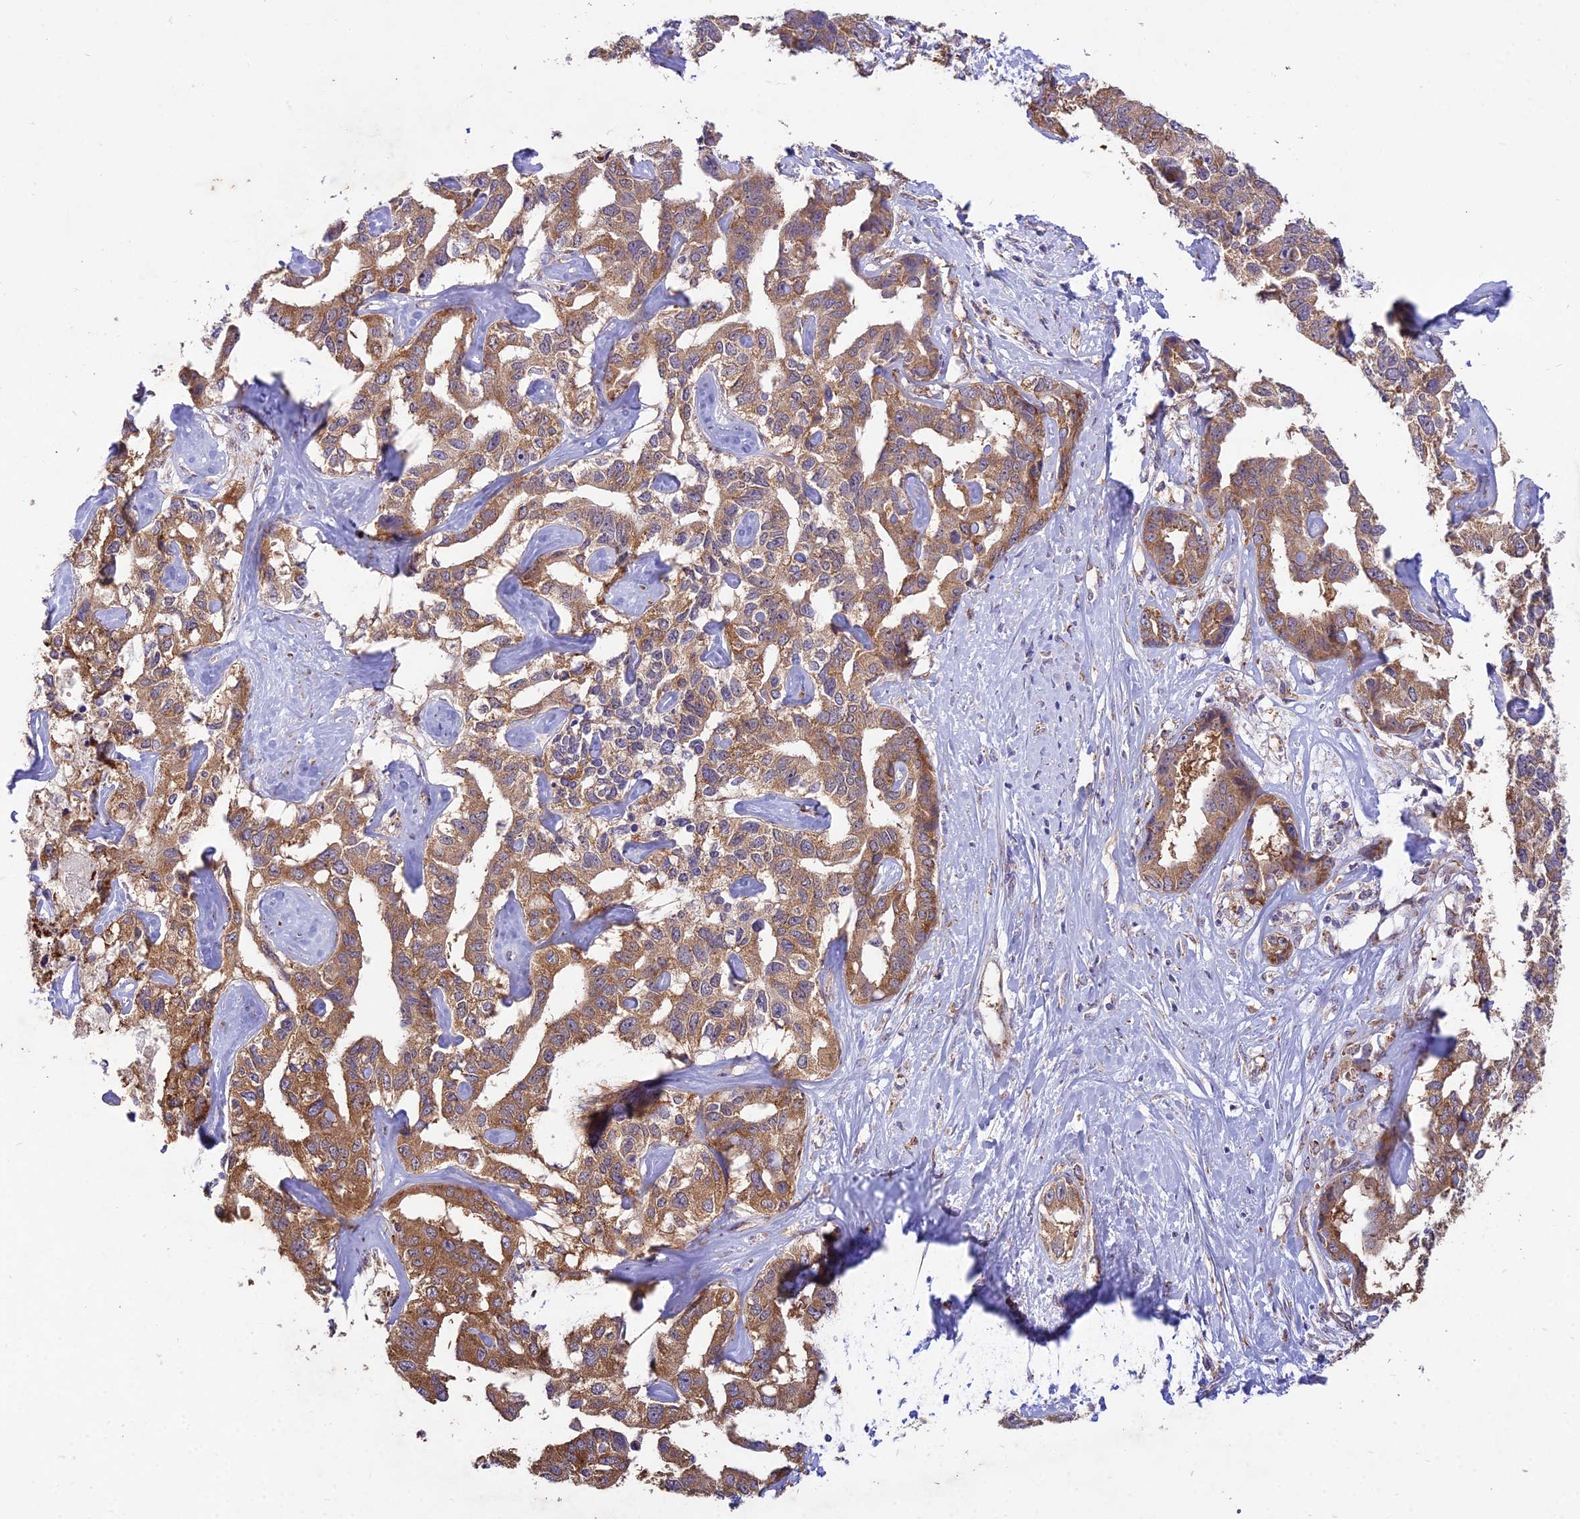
{"staining": {"intensity": "moderate", "quantity": ">75%", "location": "cytoplasmic/membranous"}, "tissue": "liver cancer", "cell_type": "Tumor cells", "image_type": "cancer", "snomed": [{"axis": "morphology", "description": "Cholangiocarcinoma"}, {"axis": "topography", "description": "Liver"}], "caption": "IHC of liver cancer displays medium levels of moderate cytoplasmic/membranous expression in approximately >75% of tumor cells.", "gene": "NXNL2", "patient": {"sex": "male", "age": 59}}